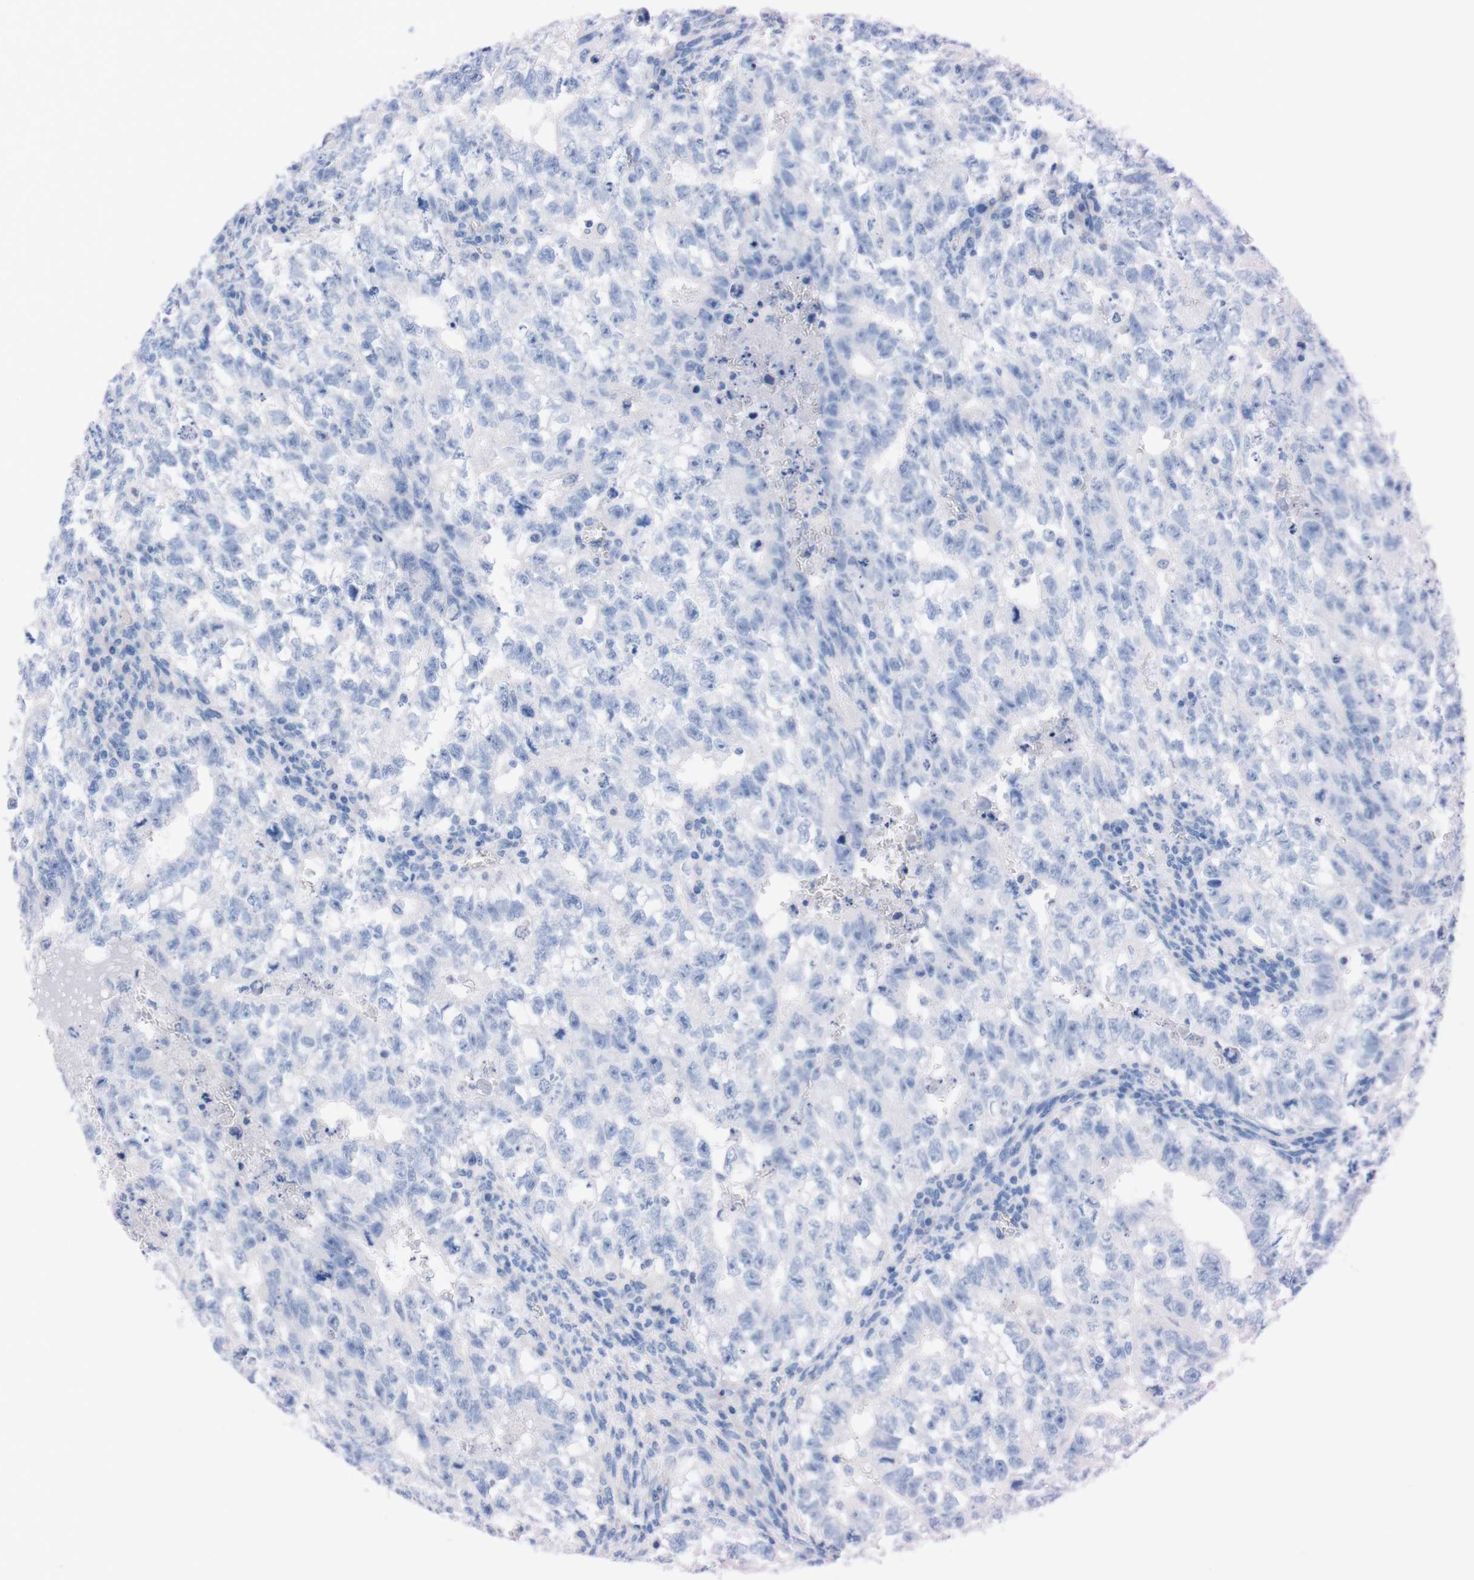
{"staining": {"intensity": "negative", "quantity": "none", "location": "none"}, "tissue": "testis cancer", "cell_type": "Tumor cells", "image_type": "cancer", "snomed": [{"axis": "morphology", "description": "Seminoma, NOS"}, {"axis": "morphology", "description": "Carcinoma, Embryonal, NOS"}, {"axis": "topography", "description": "Testis"}], "caption": "The photomicrograph demonstrates no staining of tumor cells in testis cancer.", "gene": "TMEM243", "patient": {"sex": "male", "age": 38}}